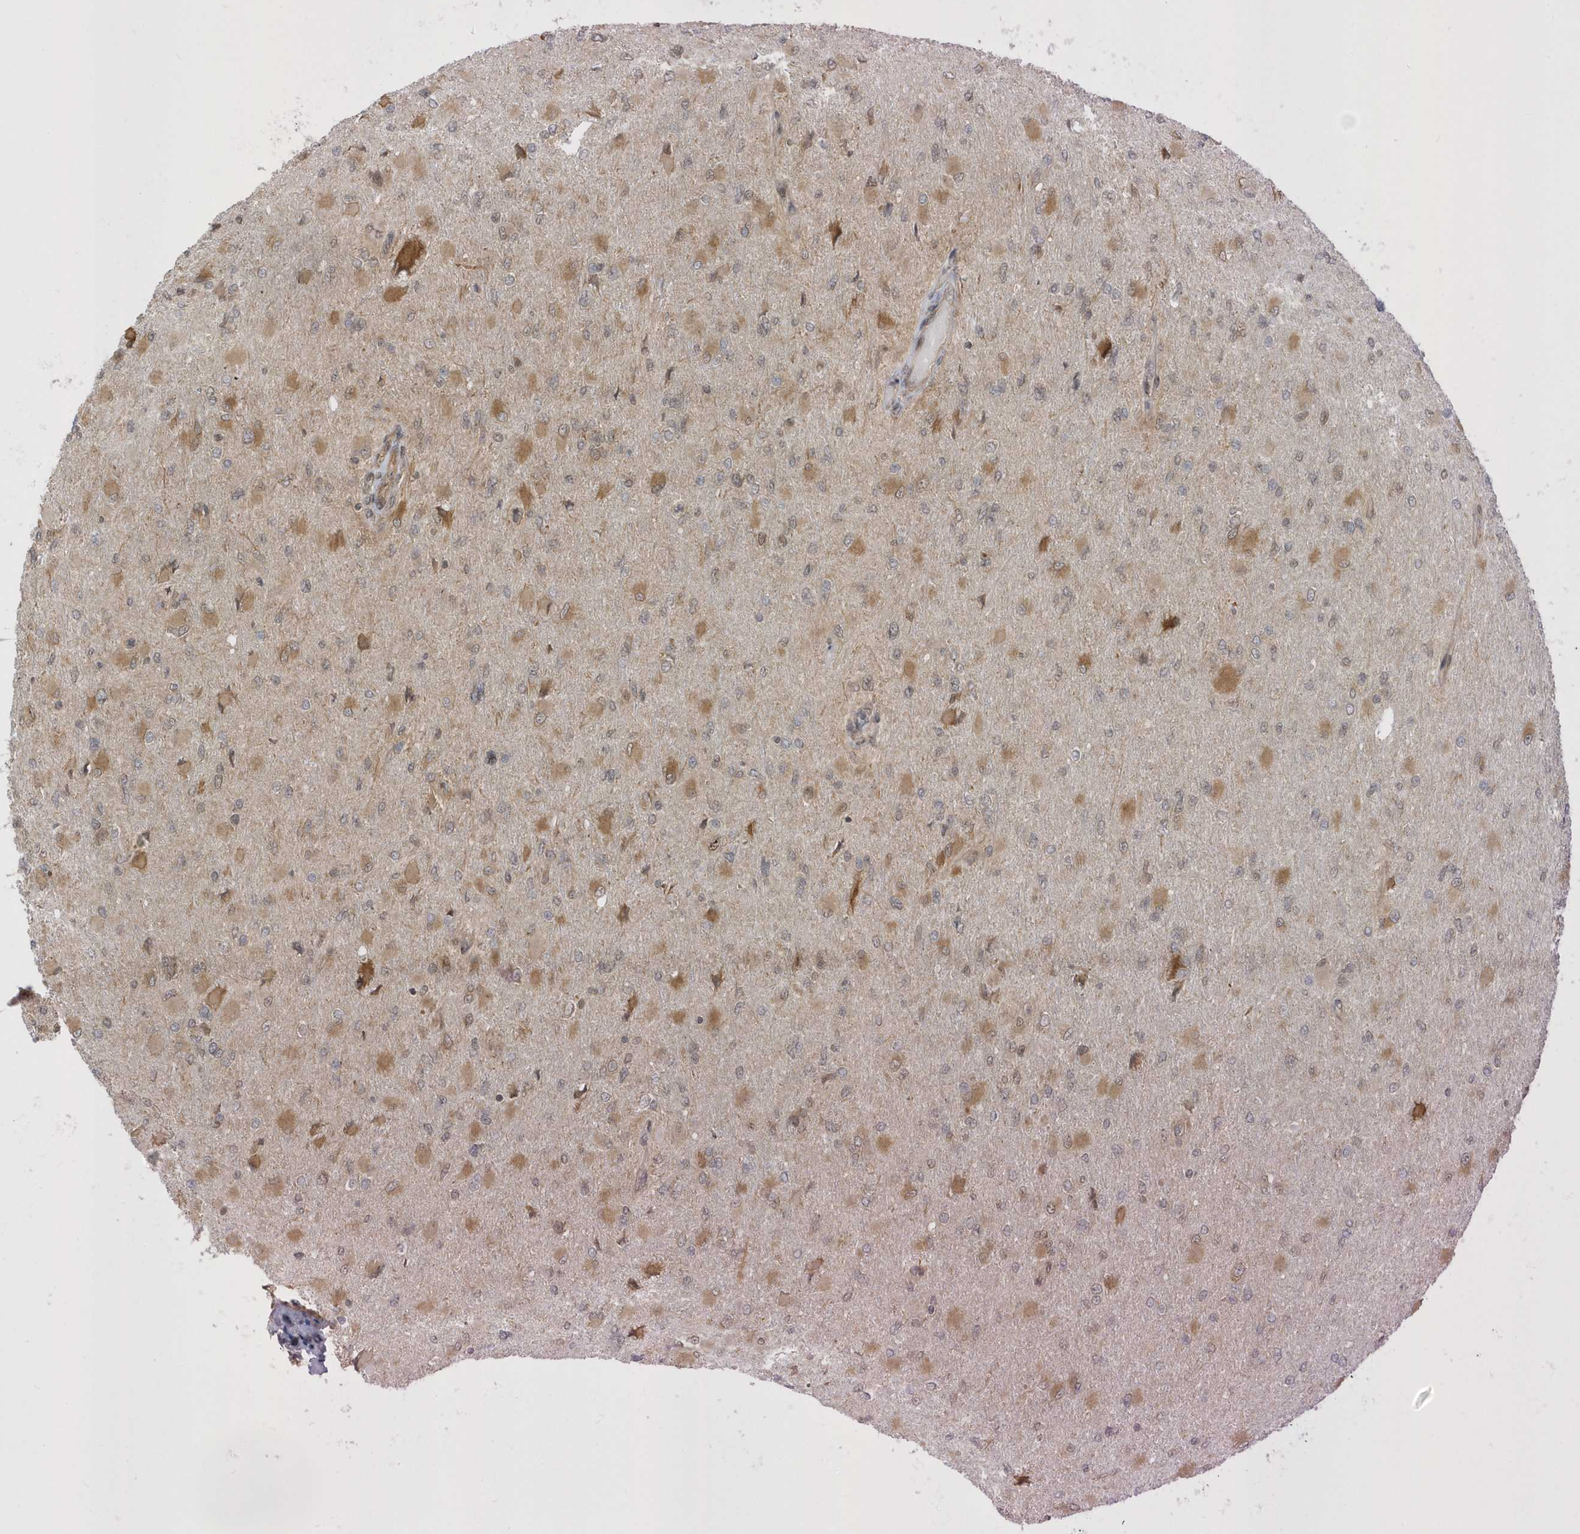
{"staining": {"intensity": "moderate", "quantity": "25%-75%", "location": "cytoplasmic/membranous"}, "tissue": "glioma", "cell_type": "Tumor cells", "image_type": "cancer", "snomed": [{"axis": "morphology", "description": "Glioma, malignant, High grade"}, {"axis": "topography", "description": "Cerebral cortex"}], "caption": "Human glioma stained for a protein (brown) exhibits moderate cytoplasmic/membranous positive positivity in approximately 25%-75% of tumor cells.", "gene": "METTL21A", "patient": {"sex": "female", "age": 36}}